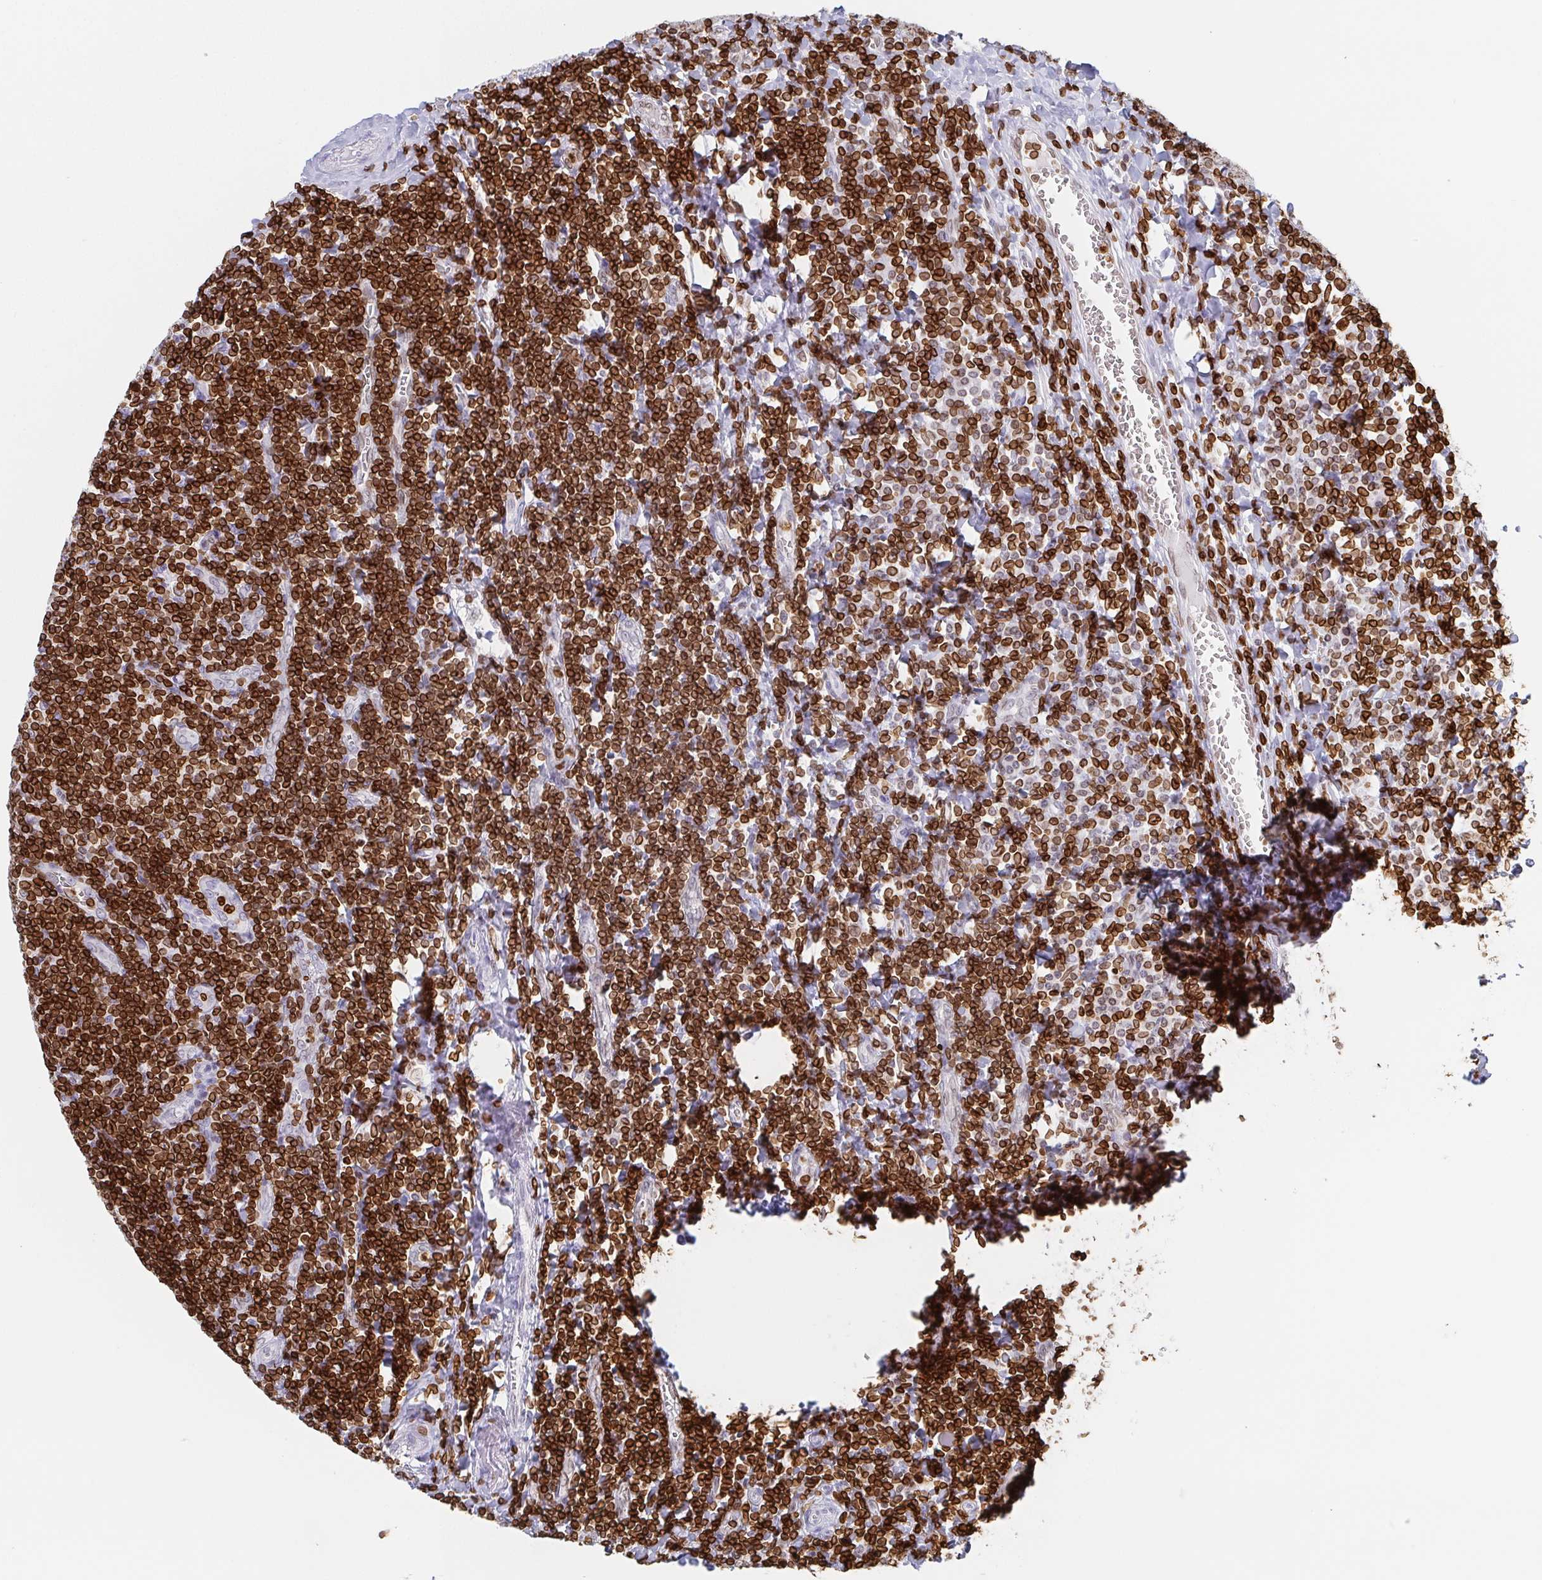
{"staining": {"intensity": "strong", "quantity": ">75%", "location": "cytoplasmic/membranous,nuclear"}, "tissue": "tonsil", "cell_type": "Germinal center cells", "image_type": "normal", "snomed": [{"axis": "morphology", "description": "Normal tissue, NOS"}, {"axis": "morphology", "description": "Inflammation, NOS"}, {"axis": "topography", "description": "Tonsil"}], "caption": "Human tonsil stained with a brown dye displays strong cytoplasmic/membranous,nuclear positive expression in about >75% of germinal center cells.", "gene": "BTBD7", "patient": {"sex": "female", "age": 31}}